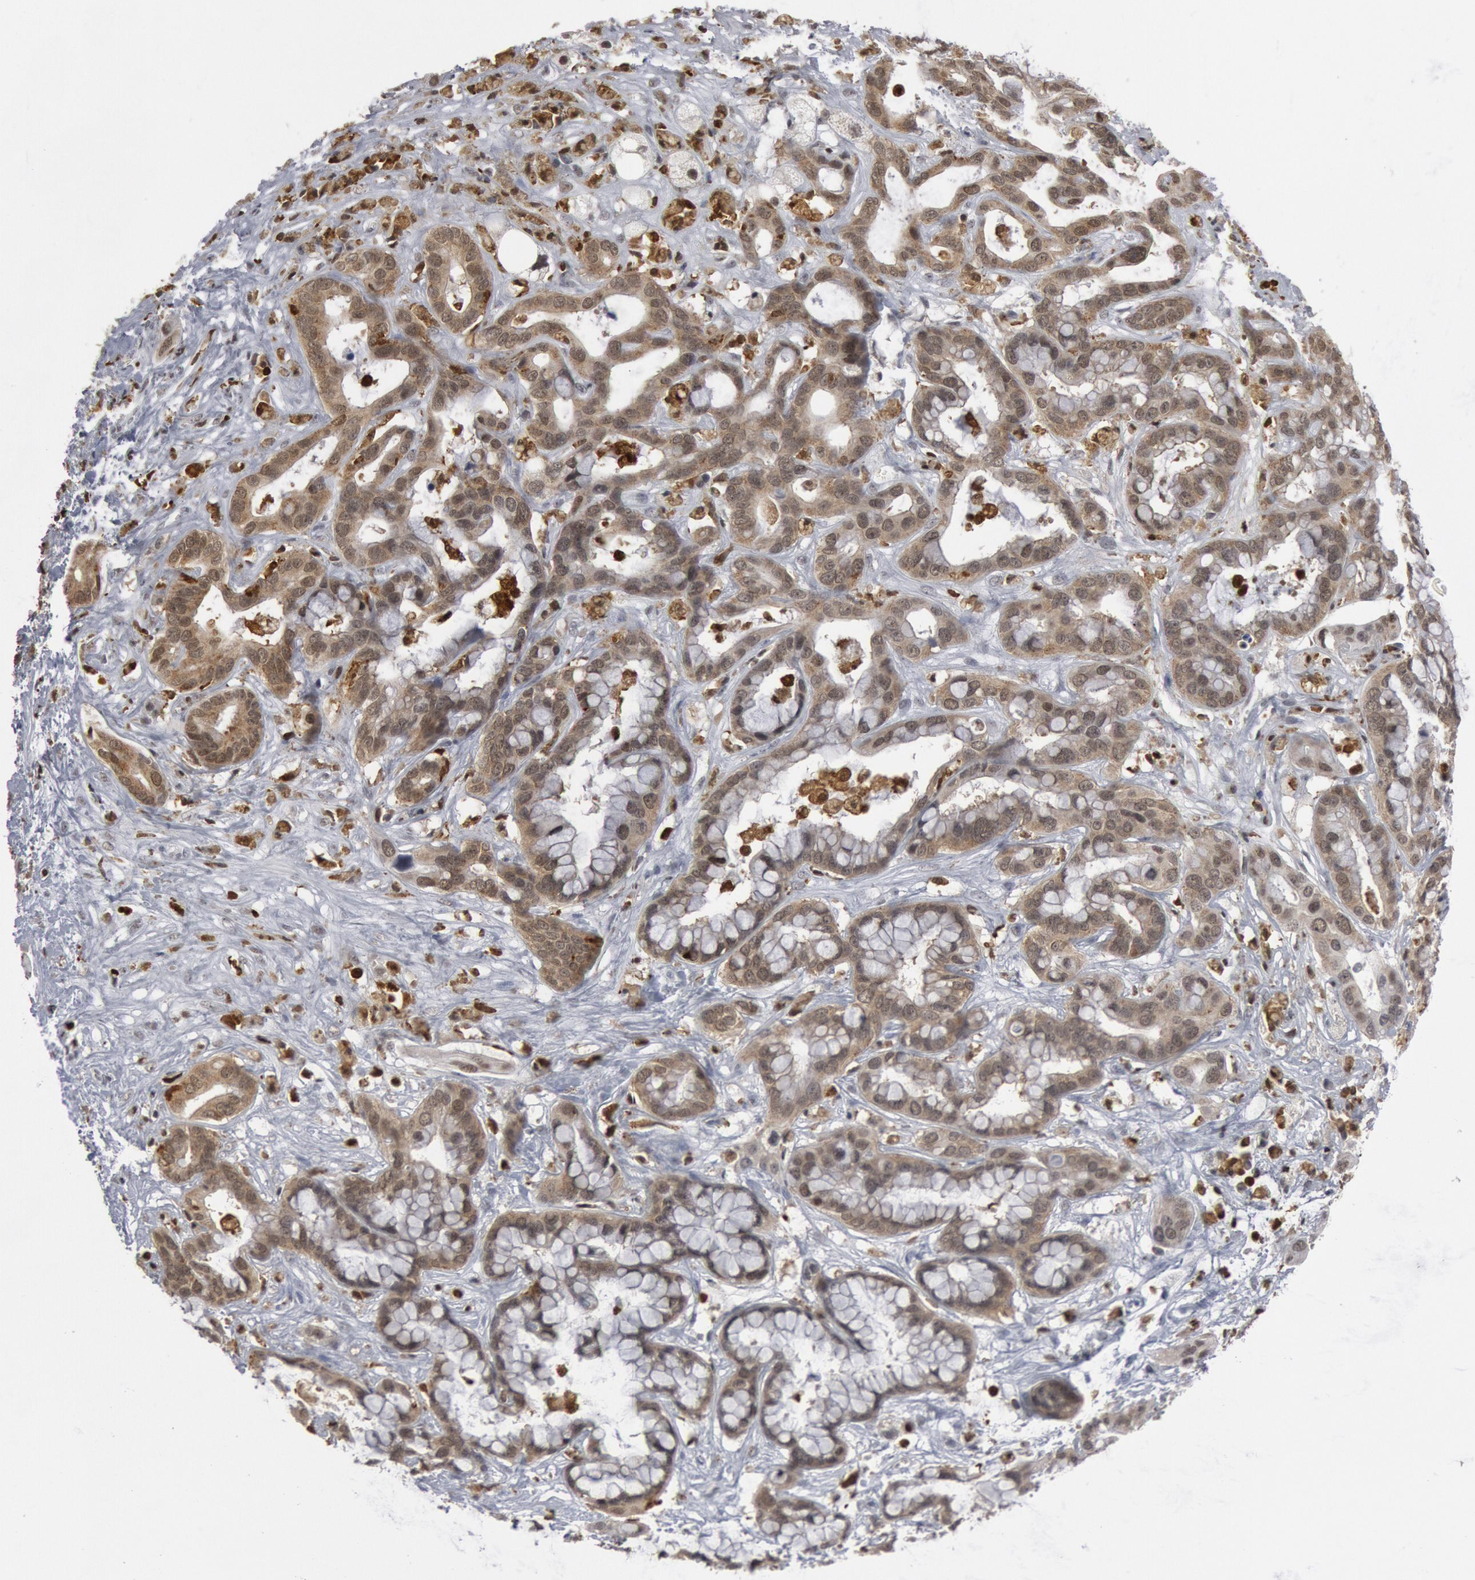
{"staining": {"intensity": "moderate", "quantity": ">75%", "location": "cytoplasmic/membranous,nuclear"}, "tissue": "liver cancer", "cell_type": "Tumor cells", "image_type": "cancer", "snomed": [{"axis": "morphology", "description": "Cholangiocarcinoma"}, {"axis": "topography", "description": "Liver"}], "caption": "Immunohistochemical staining of human liver cholangiocarcinoma reveals moderate cytoplasmic/membranous and nuclear protein positivity in about >75% of tumor cells.", "gene": "PTPN6", "patient": {"sex": "female", "age": 65}}